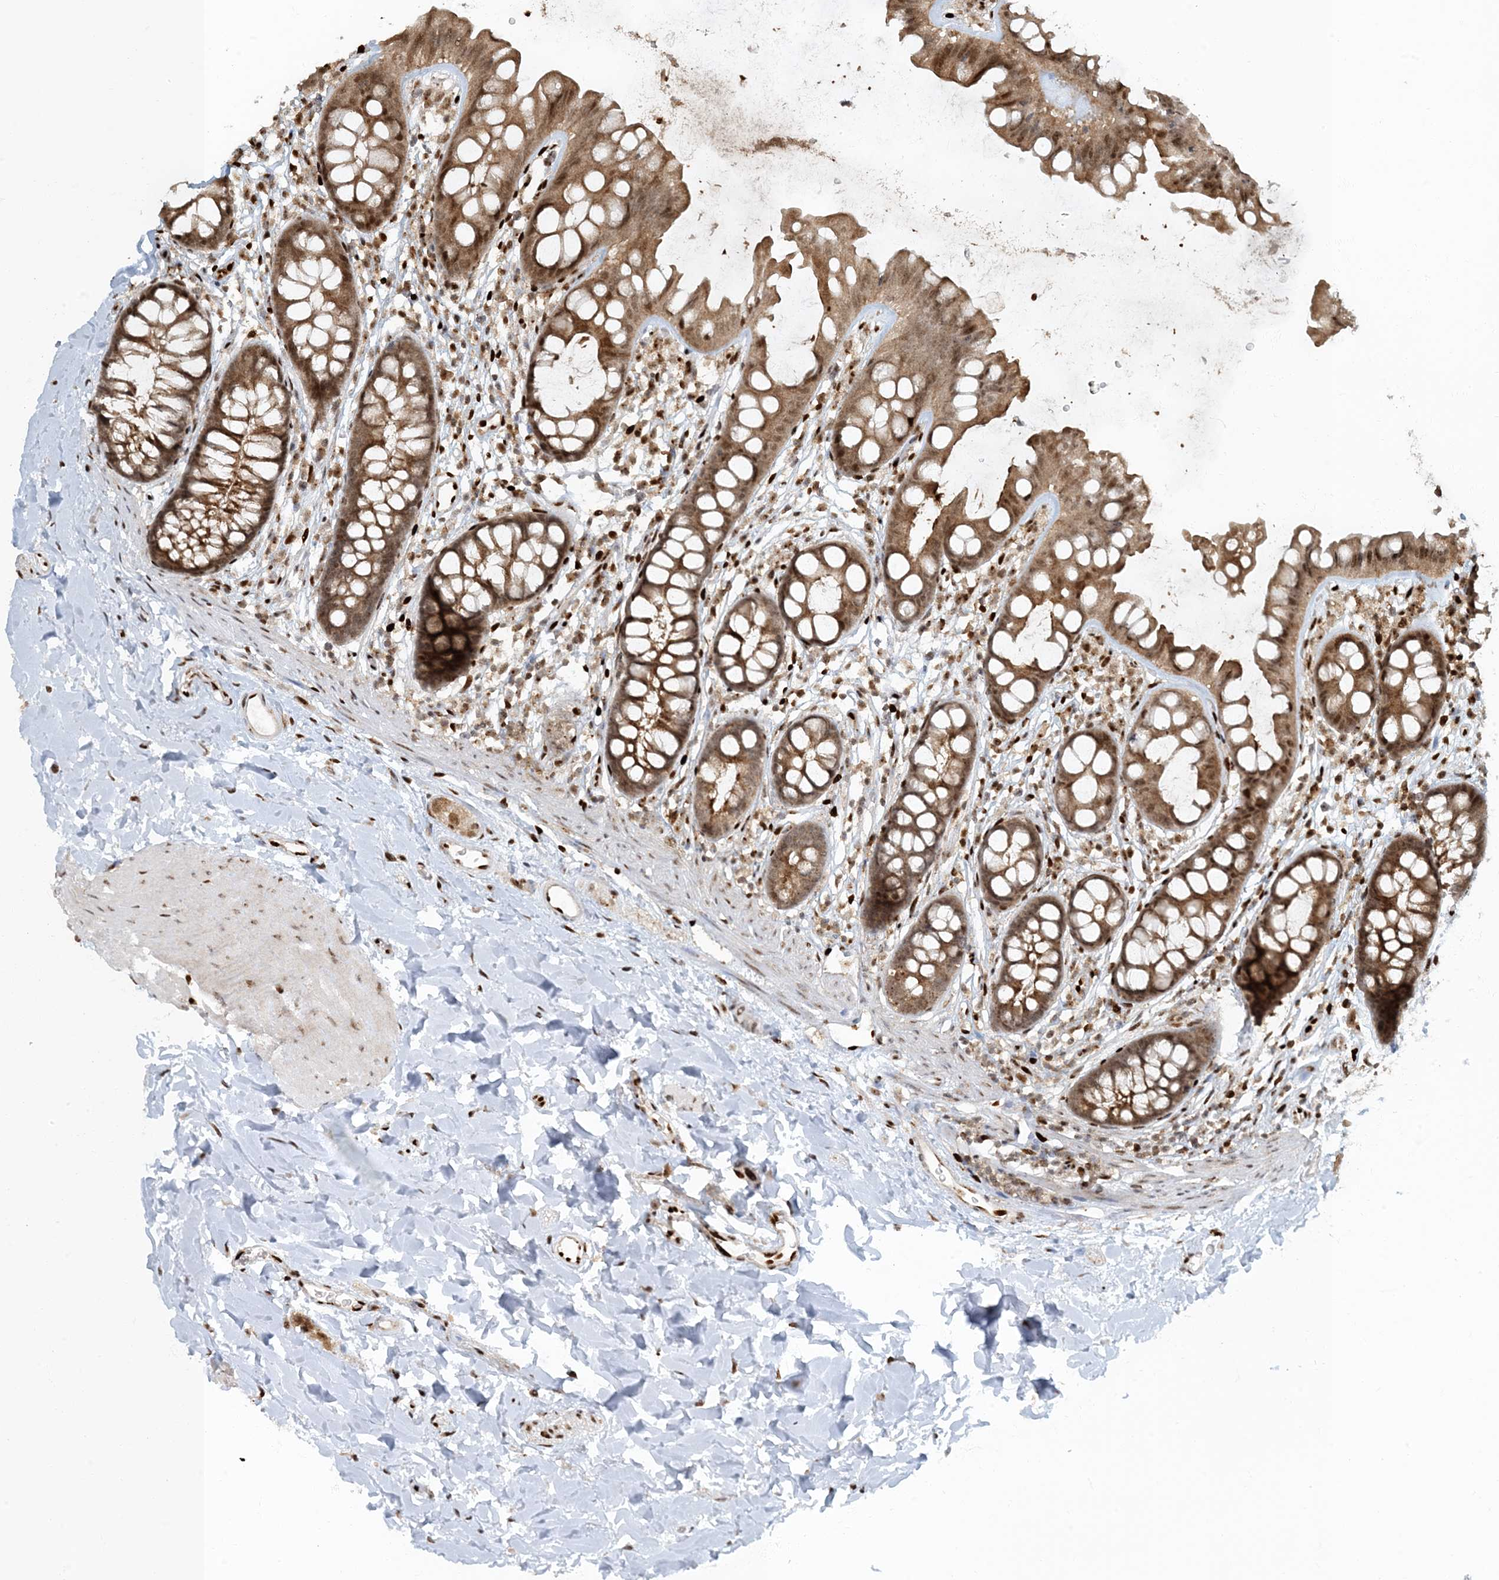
{"staining": {"intensity": "strong", "quantity": ">75%", "location": "nuclear"}, "tissue": "colon", "cell_type": "Endothelial cells", "image_type": "normal", "snomed": [{"axis": "morphology", "description": "Normal tissue, NOS"}, {"axis": "topography", "description": "Colon"}], "caption": "Immunohistochemistry (DAB) staining of unremarkable human colon shows strong nuclear protein expression in about >75% of endothelial cells. (Brightfield microscopy of DAB IHC at high magnification).", "gene": "MBD1", "patient": {"sex": "female", "age": 62}}